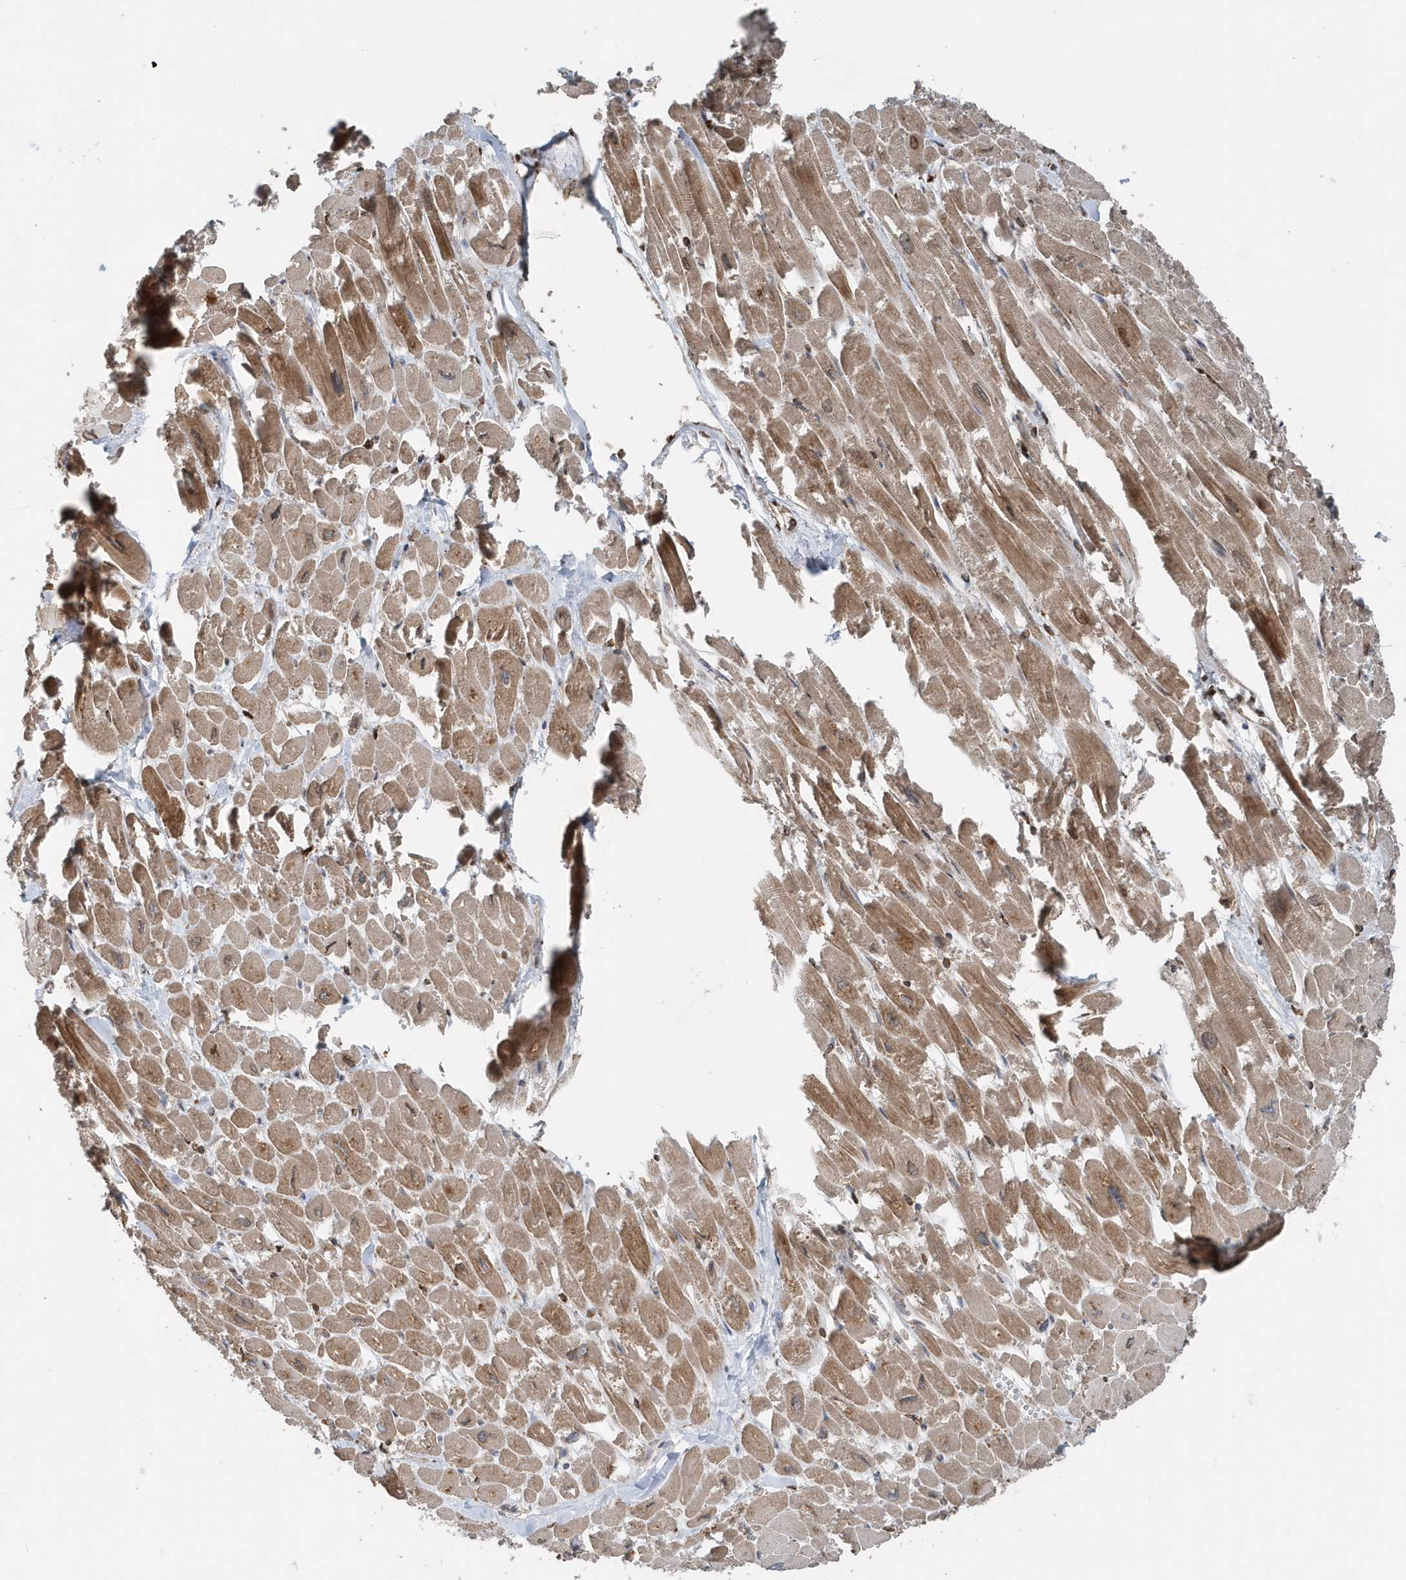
{"staining": {"intensity": "moderate", "quantity": "25%-75%", "location": "cytoplasmic/membranous"}, "tissue": "heart muscle", "cell_type": "Cardiomyocytes", "image_type": "normal", "snomed": [{"axis": "morphology", "description": "Normal tissue, NOS"}, {"axis": "topography", "description": "Heart"}], "caption": "Protein staining of unremarkable heart muscle demonstrates moderate cytoplasmic/membranous staining in about 25%-75% of cardiomyocytes. (DAB IHC with brightfield microscopy, high magnification).", "gene": "MCC", "patient": {"sex": "male", "age": 54}}